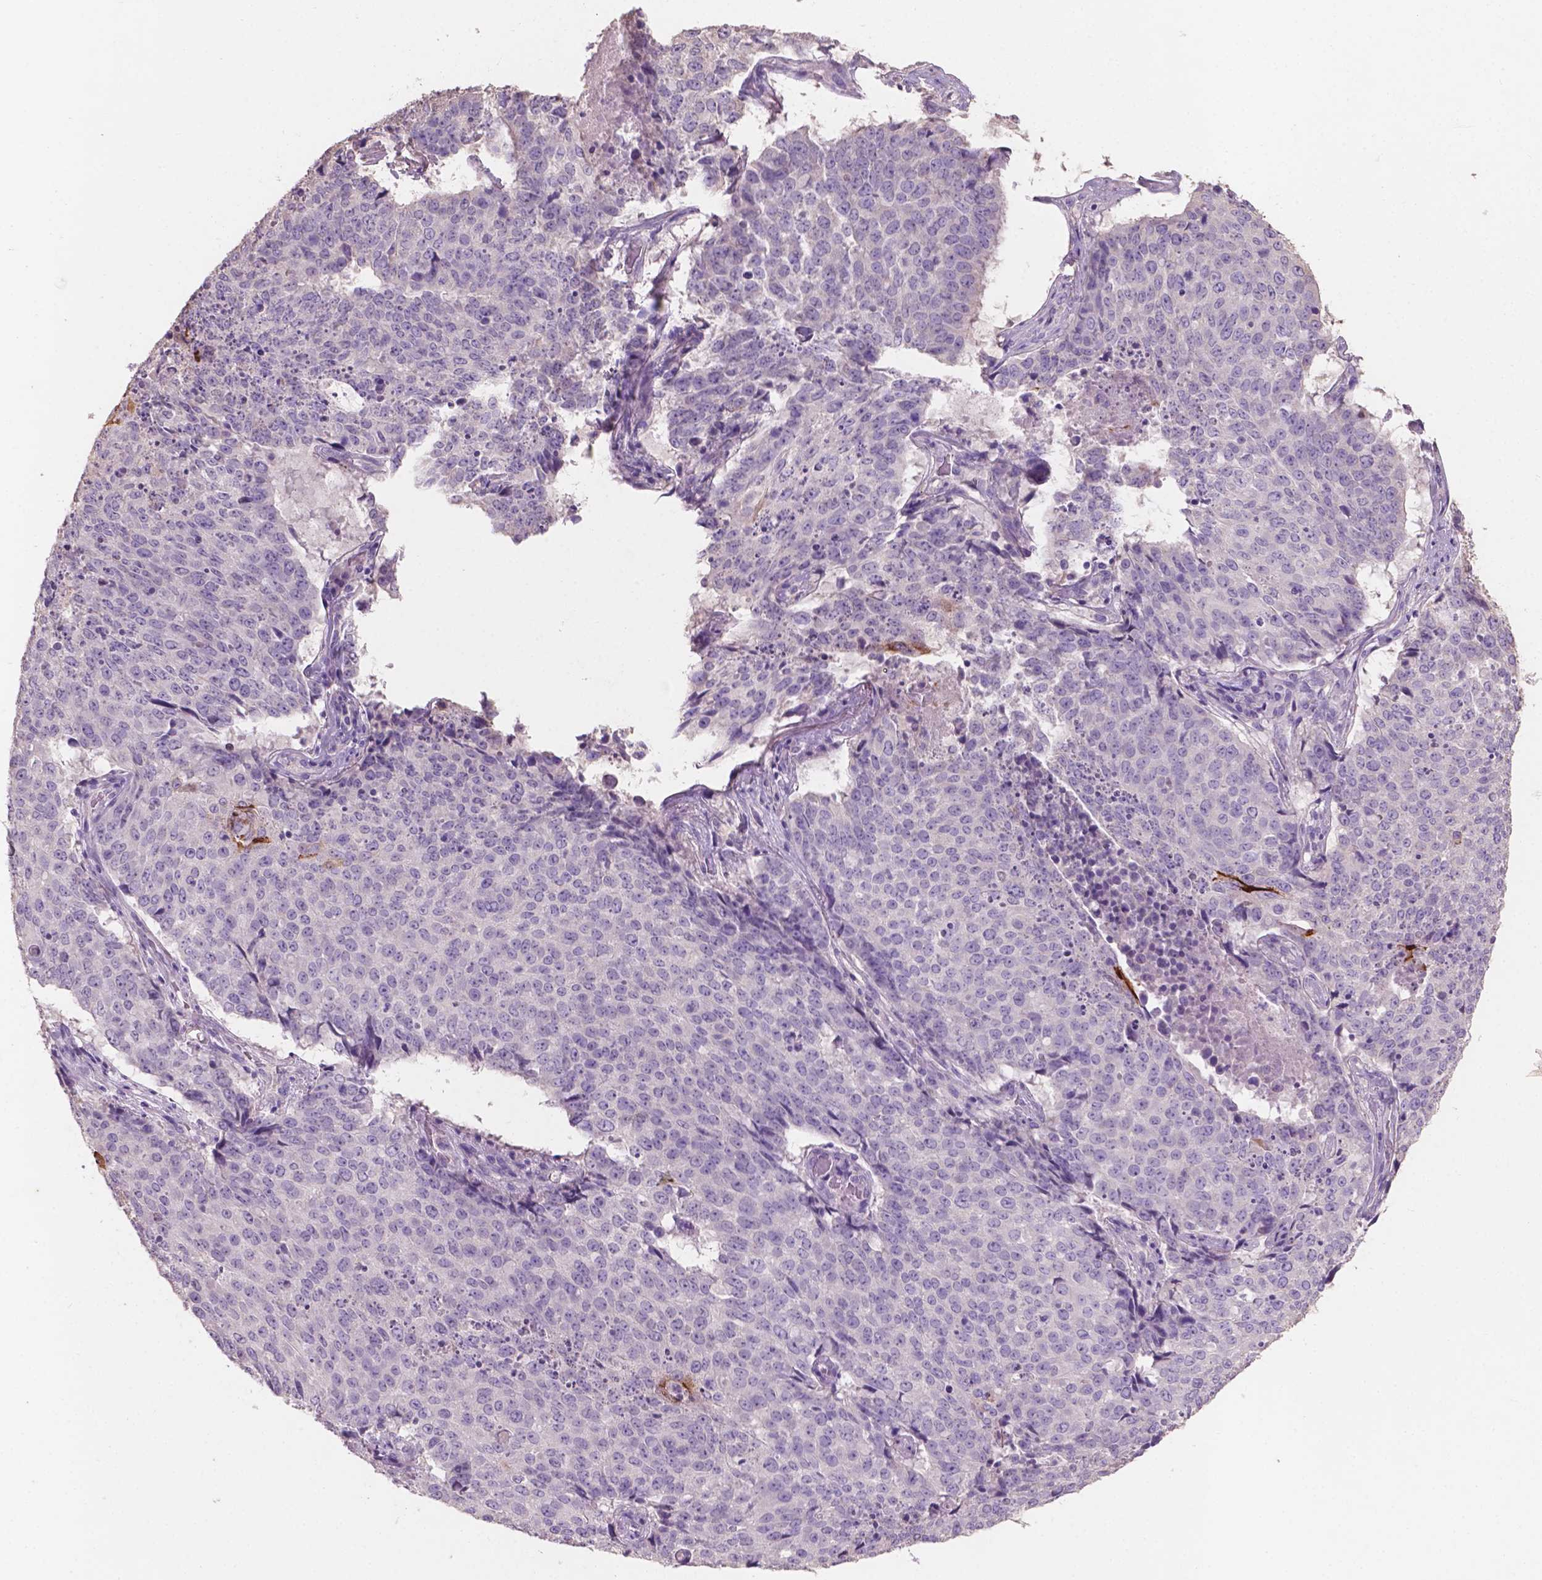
{"staining": {"intensity": "strong", "quantity": "<25%", "location": "cytoplasmic/membranous"}, "tissue": "lung cancer", "cell_type": "Tumor cells", "image_type": "cancer", "snomed": [{"axis": "morphology", "description": "Normal tissue, NOS"}, {"axis": "morphology", "description": "Squamous cell carcinoma, NOS"}, {"axis": "topography", "description": "Bronchus"}, {"axis": "topography", "description": "Lung"}], "caption": "A high-resolution photomicrograph shows immunohistochemistry staining of lung squamous cell carcinoma, which reveals strong cytoplasmic/membranous expression in approximately <25% of tumor cells.", "gene": "SBSN", "patient": {"sex": "male", "age": 64}}